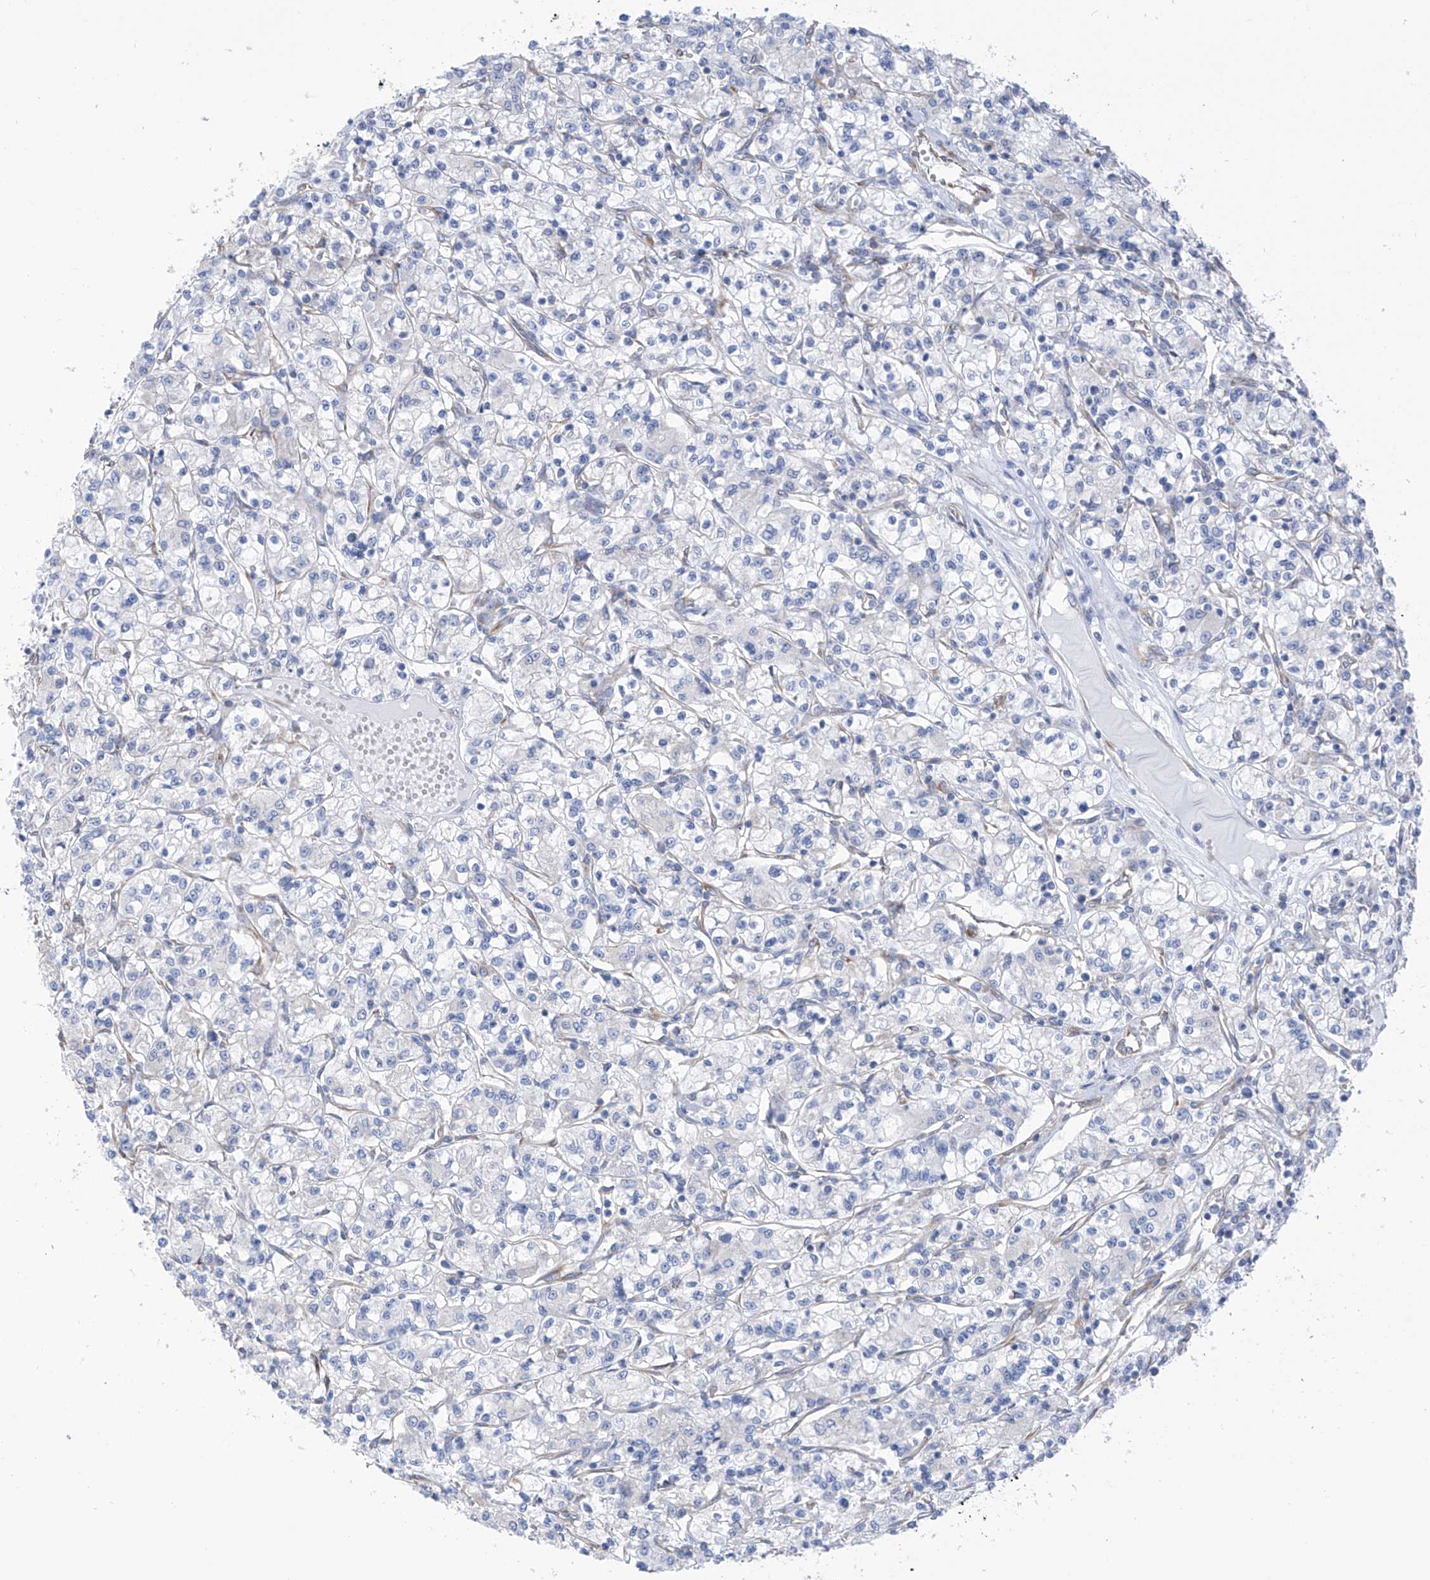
{"staining": {"intensity": "negative", "quantity": "none", "location": "none"}, "tissue": "renal cancer", "cell_type": "Tumor cells", "image_type": "cancer", "snomed": [{"axis": "morphology", "description": "Adenocarcinoma, NOS"}, {"axis": "topography", "description": "Kidney"}], "caption": "Immunohistochemical staining of human renal cancer shows no significant staining in tumor cells.", "gene": "RCN2", "patient": {"sex": "female", "age": 59}}